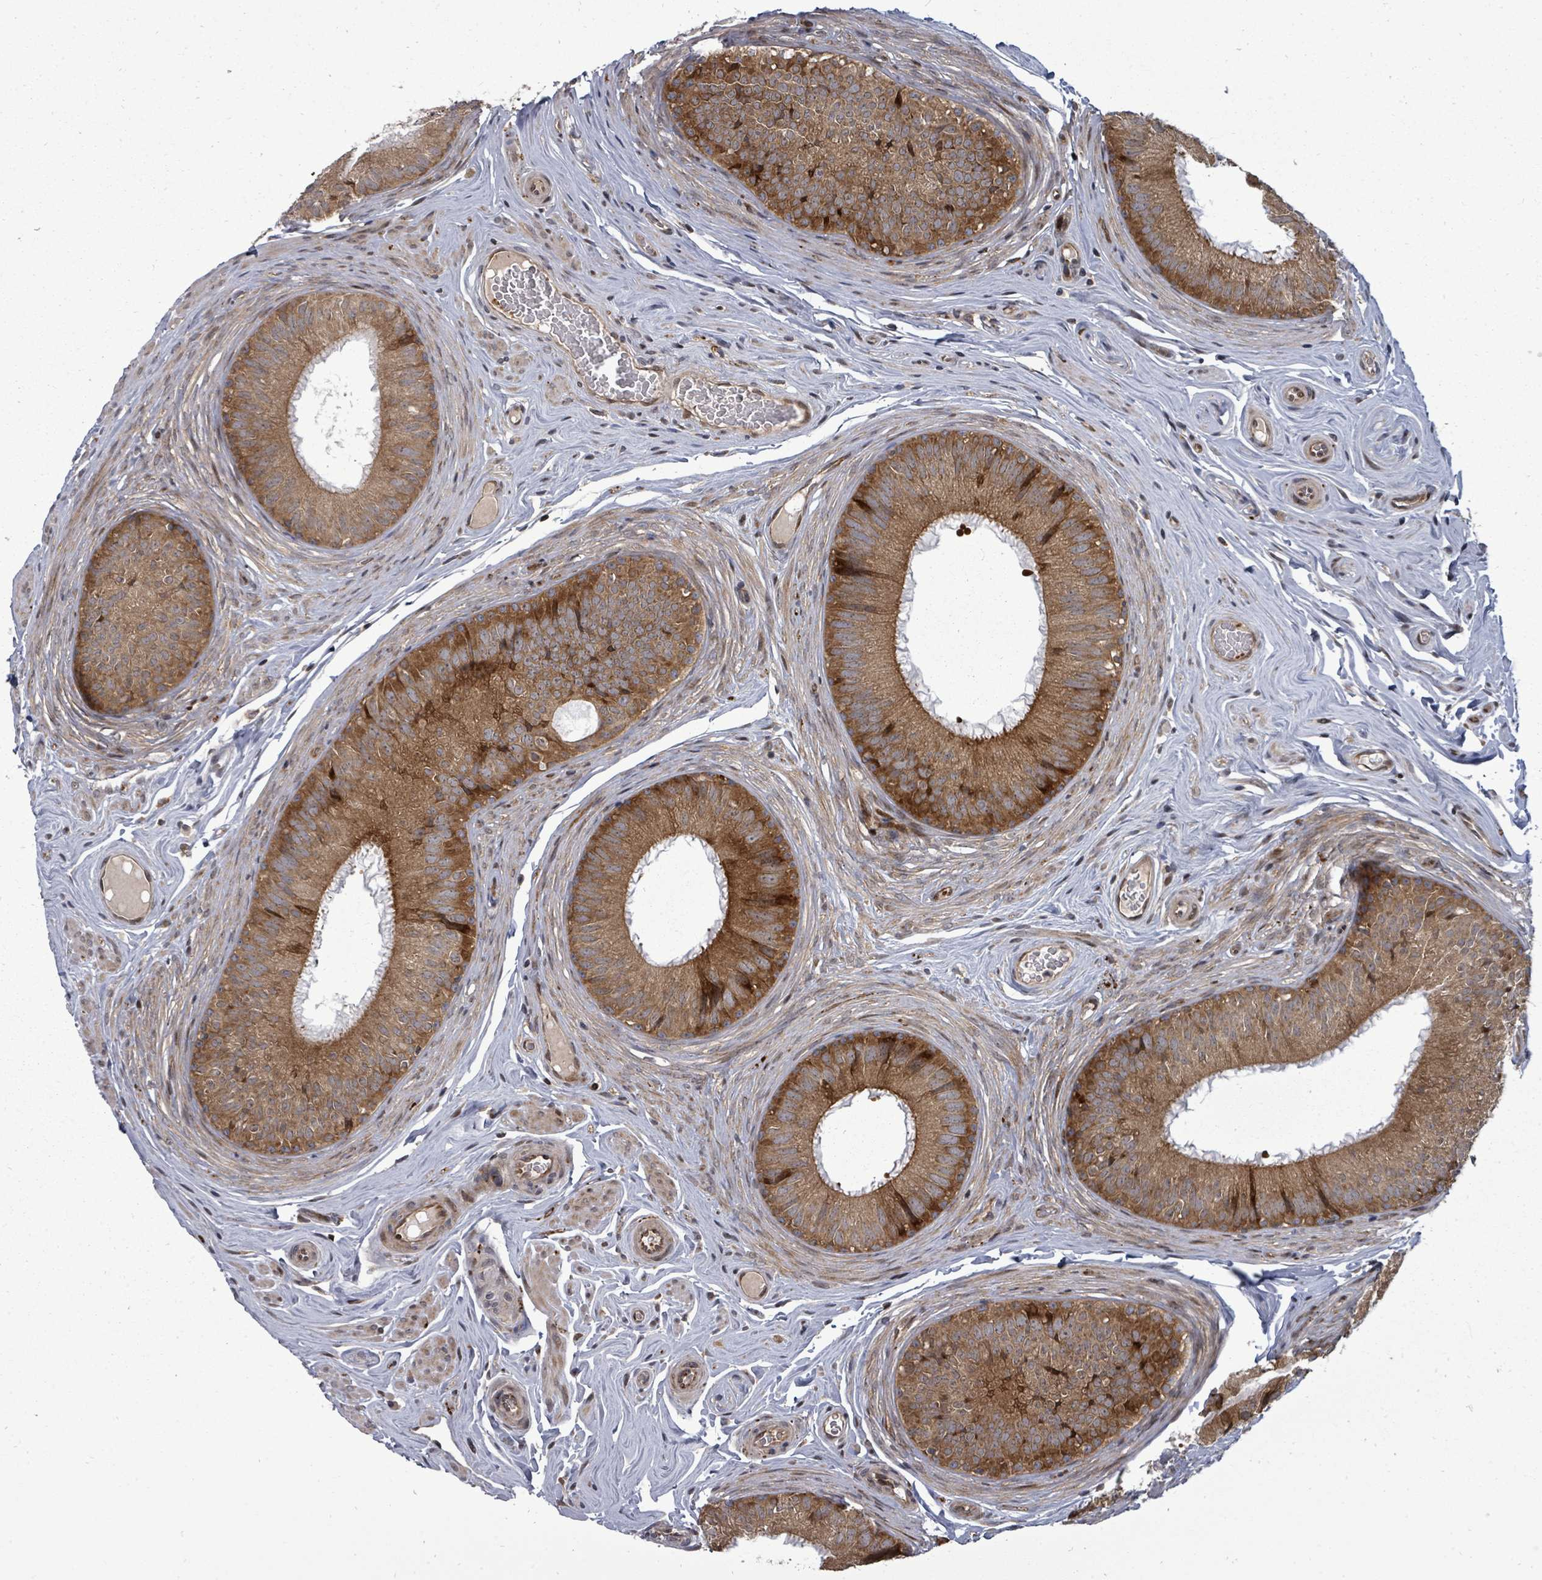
{"staining": {"intensity": "strong", "quantity": ">75%", "location": "cytoplasmic/membranous"}, "tissue": "epididymis", "cell_type": "Glandular cells", "image_type": "normal", "snomed": [{"axis": "morphology", "description": "Normal tissue, NOS"}, {"axis": "topography", "description": "Epididymis, spermatic cord, NOS"}], "caption": "Immunohistochemistry (DAB) staining of unremarkable epididymis demonstrates strong cytoplasmic/membranous protein staining in approximately >75% of glandular cells. The protein of interest is shown in brown color, while the nuclei are stained blue.", "gene": "EIF3CL", "patient": {"sex": "male", "age": 25}}